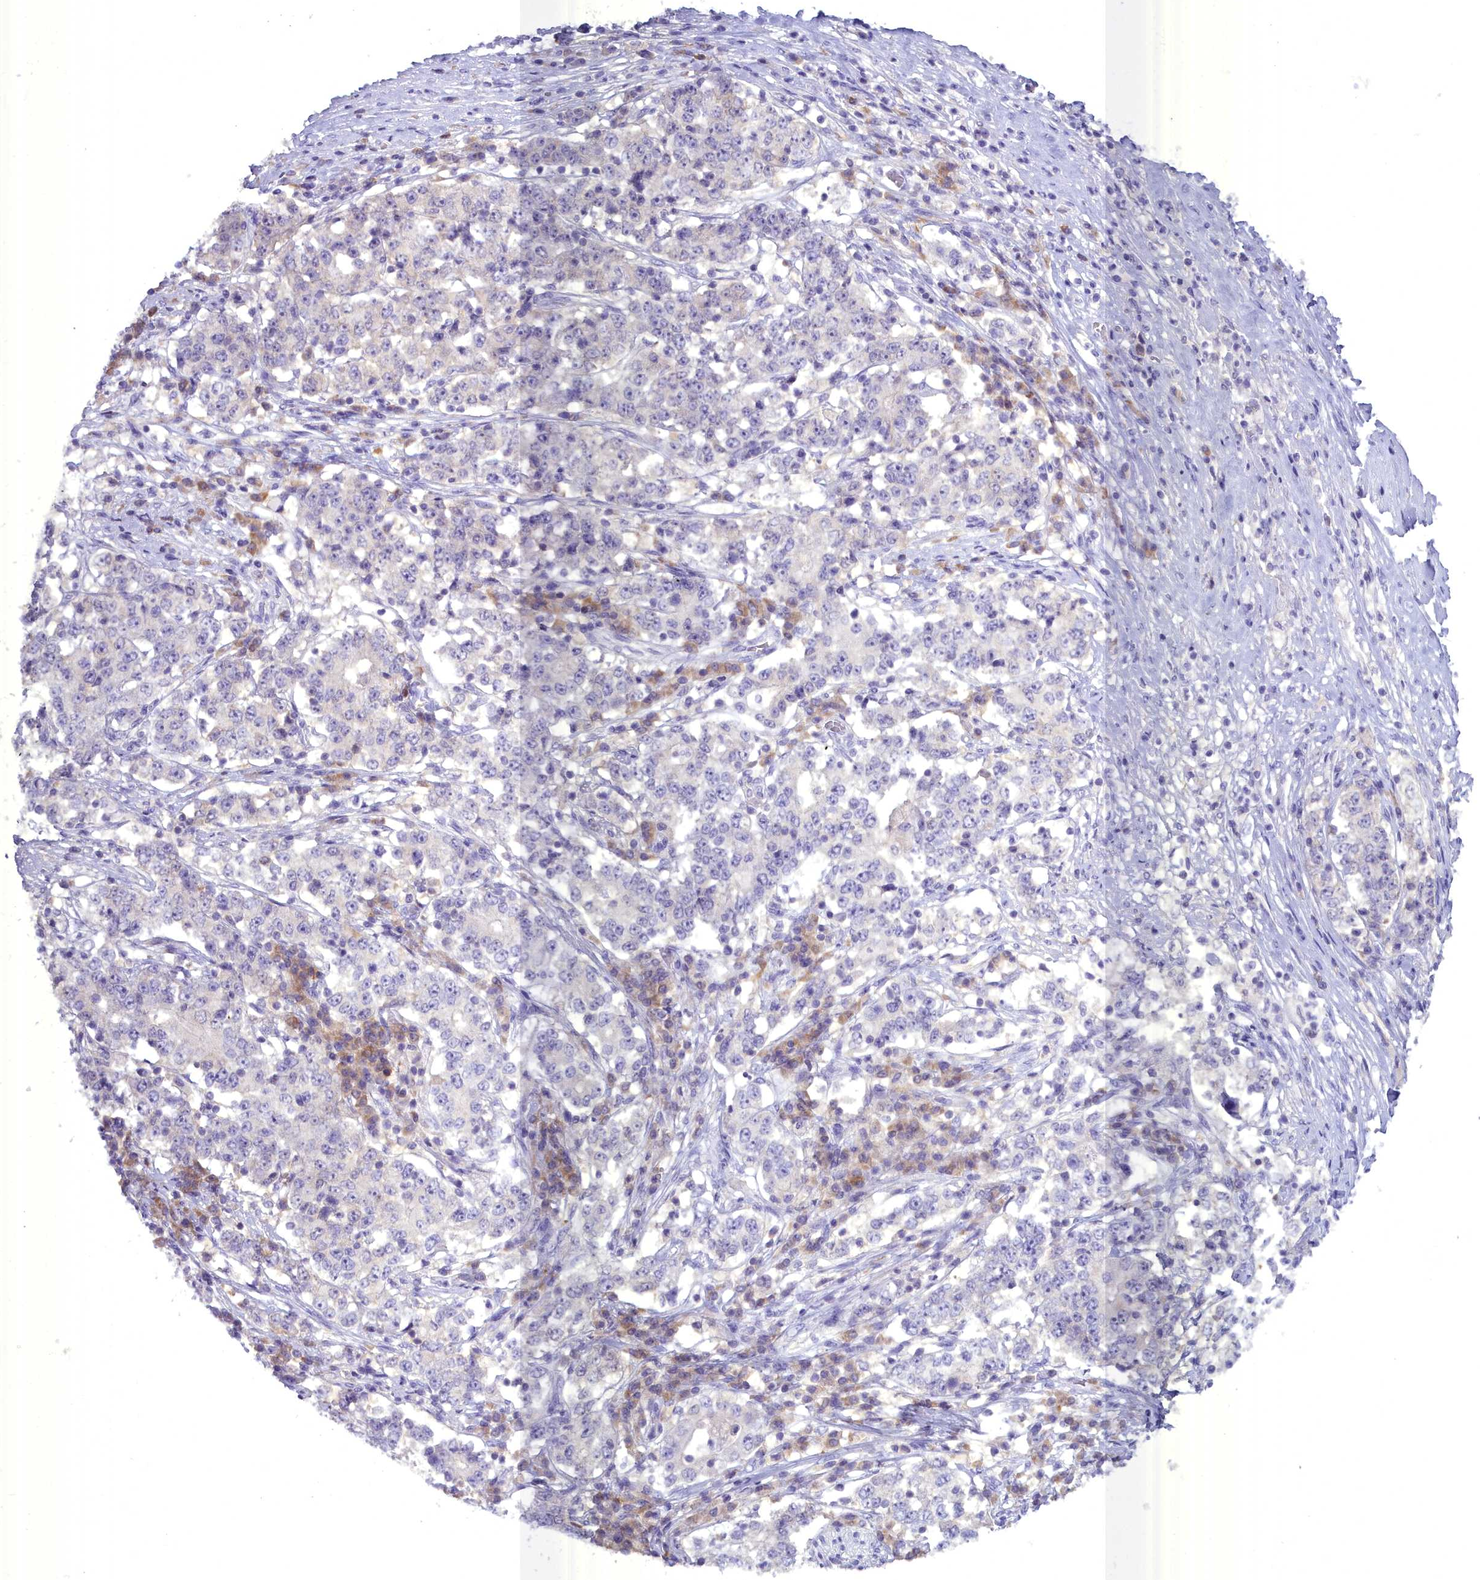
{"staining": {"intensity": "negative", "quantity": "none", "location": "none"}, "tissue": "stomach cancer", "cell_type": "Tumor cells", "image_type": "cancer", "snomed": [{"axis": "morphology", "description": "Adenocarcinoma, NOS"}, {"axis": "topography", "description": "Stomach"}], "caption": "IHC micrograph of neoplastic tissue: human stomach cancer (adenocarcinoma) stained with DAB (3,3'-diaminobenzidine) reveals no significant protein positivity in tumor cells.", "gene": "BLNK", "patient": {"sex": "male", "age": 59}}